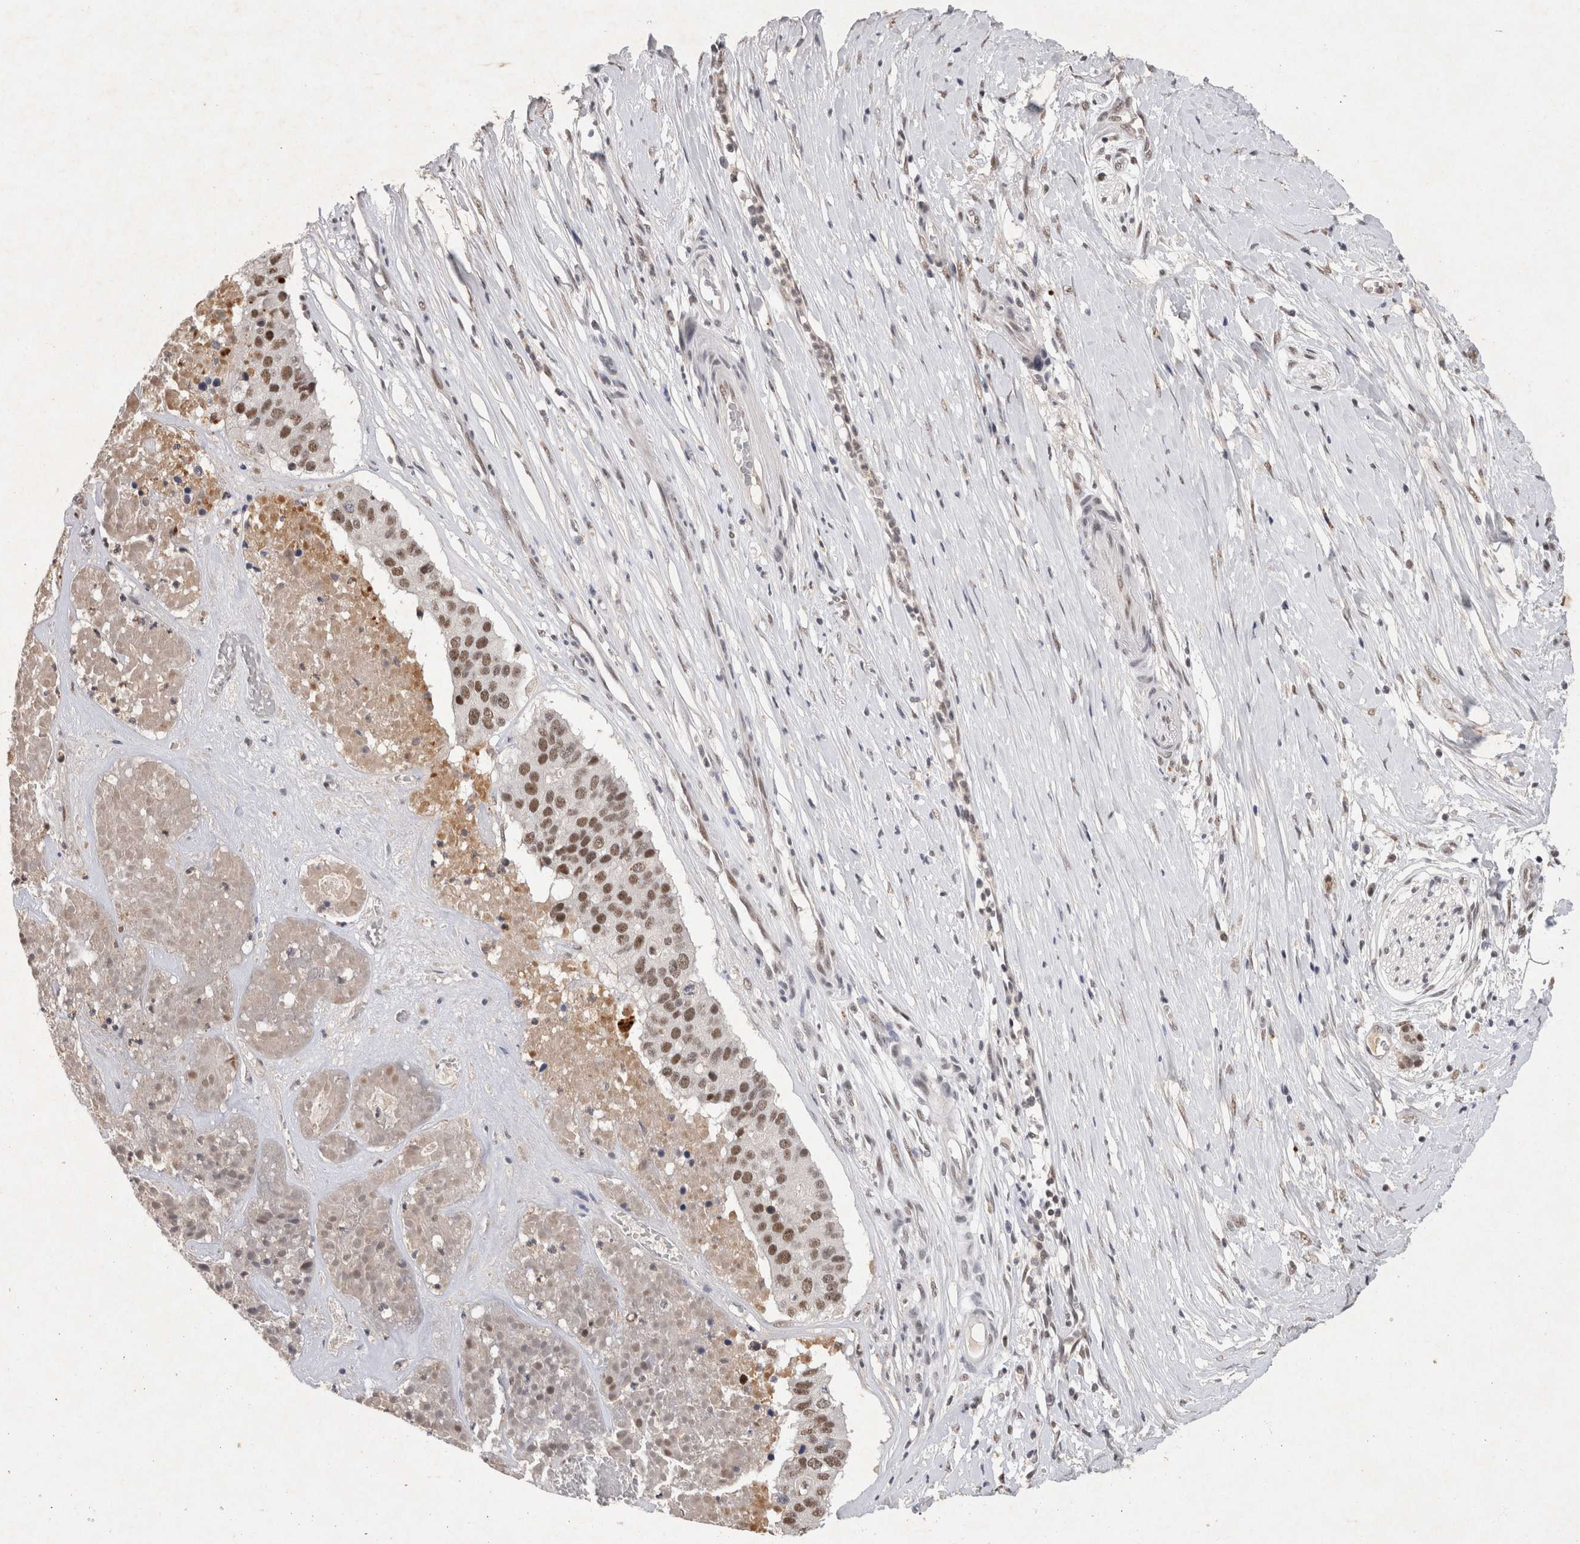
{"staining": {"intensity": "moderate", "quantity": "25%-75%", "location": "nuclear"}, "tissue": "pancreatic cancer", "cell_type": "Tumor cells", "image_type": "cancer", "snomed": [{"axis": "morphology", "description": "Adenocarcinoma, NOS"}, {"axis": "topography", "description": "Pancreas"}], "caption": "Tumor cells exhibit moderate nuclear positivity in about 25%-75% of cells in pancreatic adenocarcinoma.", "gene": "XRCC5", "patient": {"sex": "male", "age": 50}}